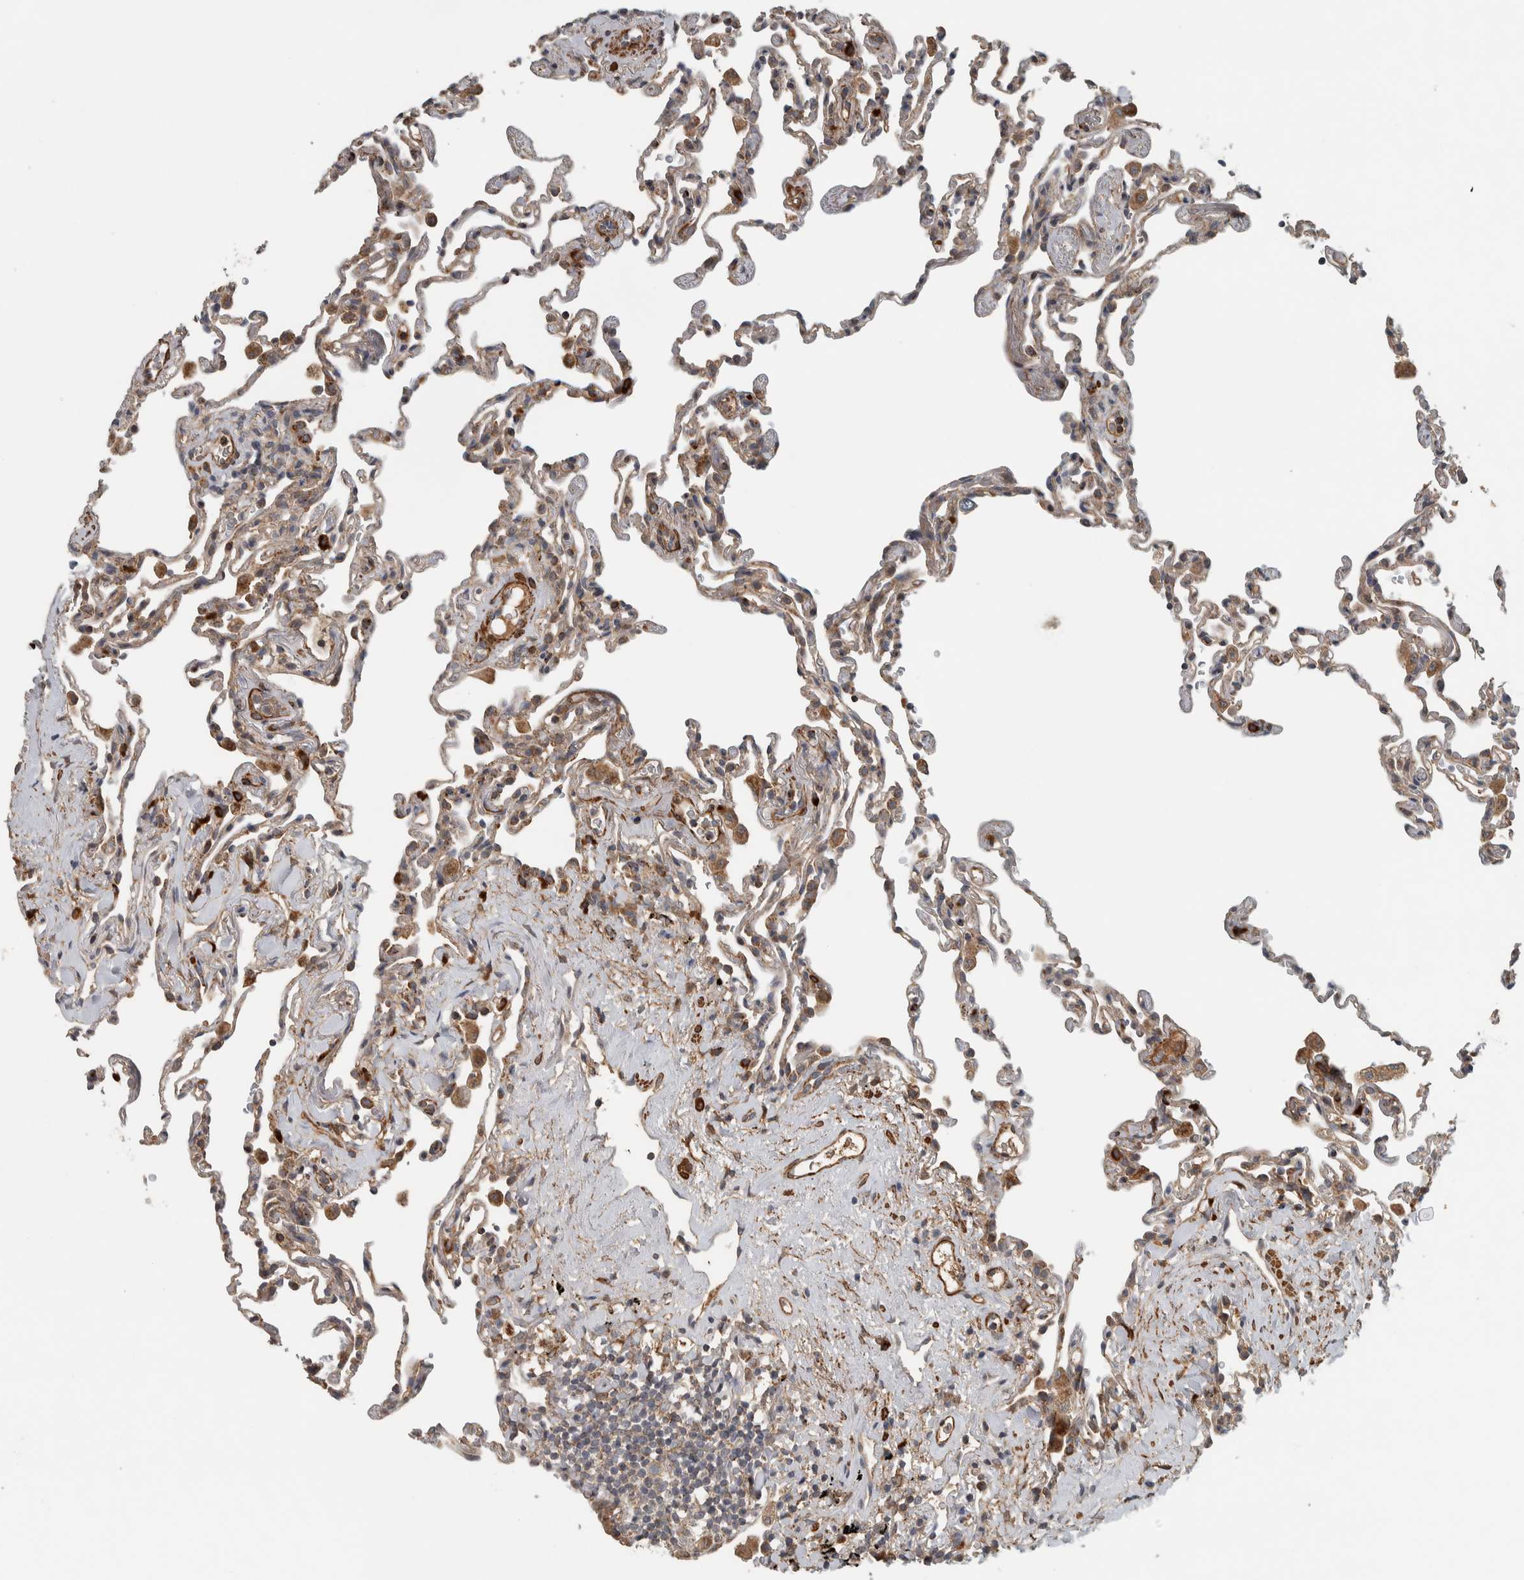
{"staining": {"intensity": "weak", "quantity": "<25%", "location": "cytoplasmic/membranous"}, "tissue": "lung", "cell_type": "Alveolar cells", "image_type": "normal", "snomed": [{"axis": "morphology", "description": "Normal tissue, NOS"}, {"axis": "topography", "description": "Lung"}], "caption": "This is a histopathology image of immunohistochemistry staining of normal lung, which shows no positivity in alveolar cells.", "gene": "LBHD1", "patient": {"sex": "male", "age": 59}}